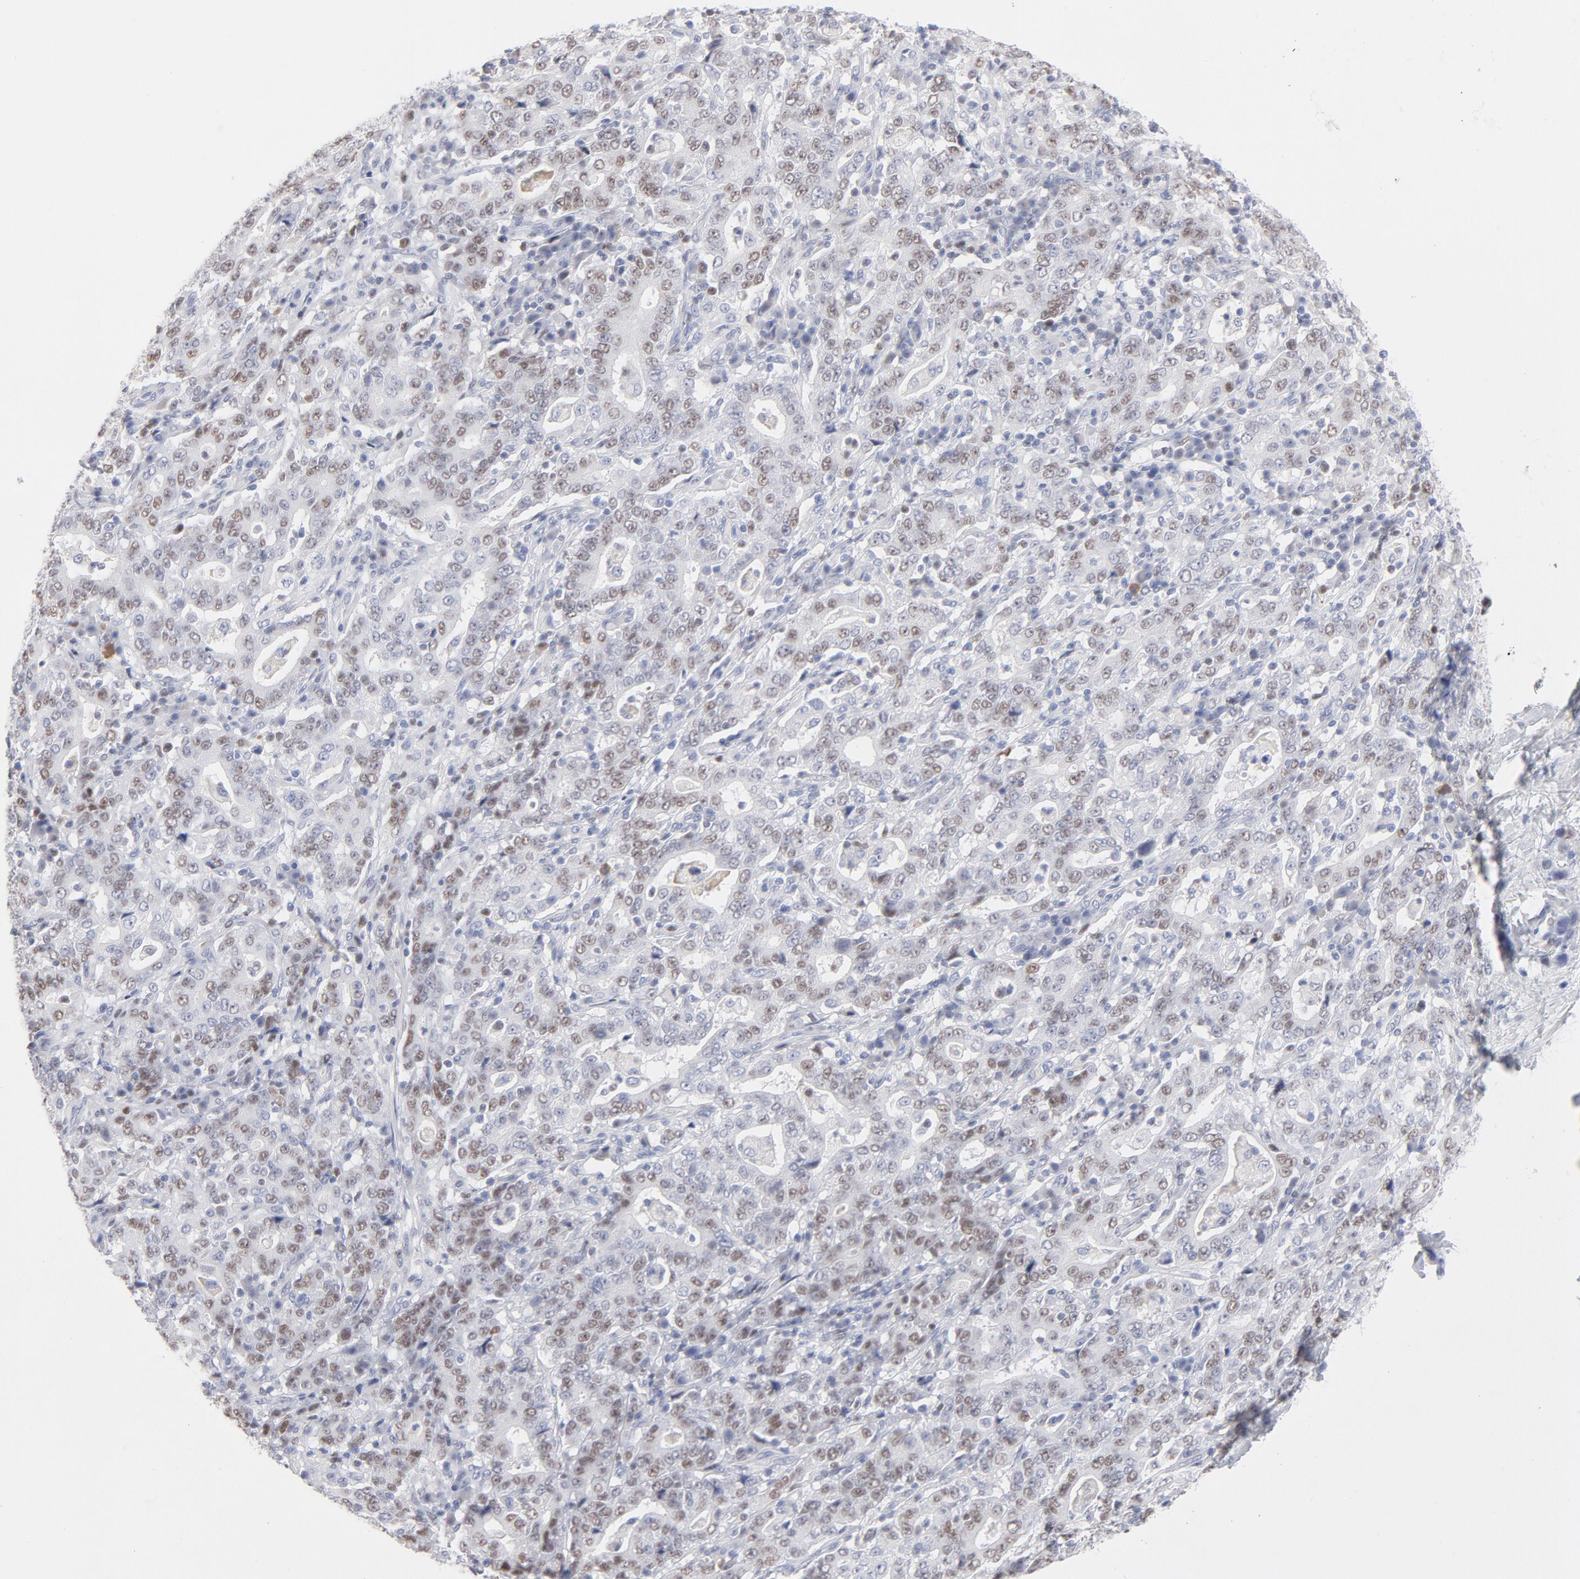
{"staining": {"intensity": "moderate", "quantity": "25%-75%", "location": "nuclear"}, "tissue": "stomach cancer", "cell_type": "Tumor cells", "image_type": "cancer", "snomed": [{"axis": "morphology", "description": "Normal tissue, NOS"}, {"axis": "morphology", "description": "Adenocarcinoma, NOS"}, {"axis": "topography", "description": "Stomach, upper"}, {"axis": "topography", "description": "Stomach"}], "caption": "Stomach cancer tissue reveals moderate nuclear positivity in approximately 25%-75% of tumor cells", "gene": "MCM7", "patient": {"sex": "male", "age": 59}}